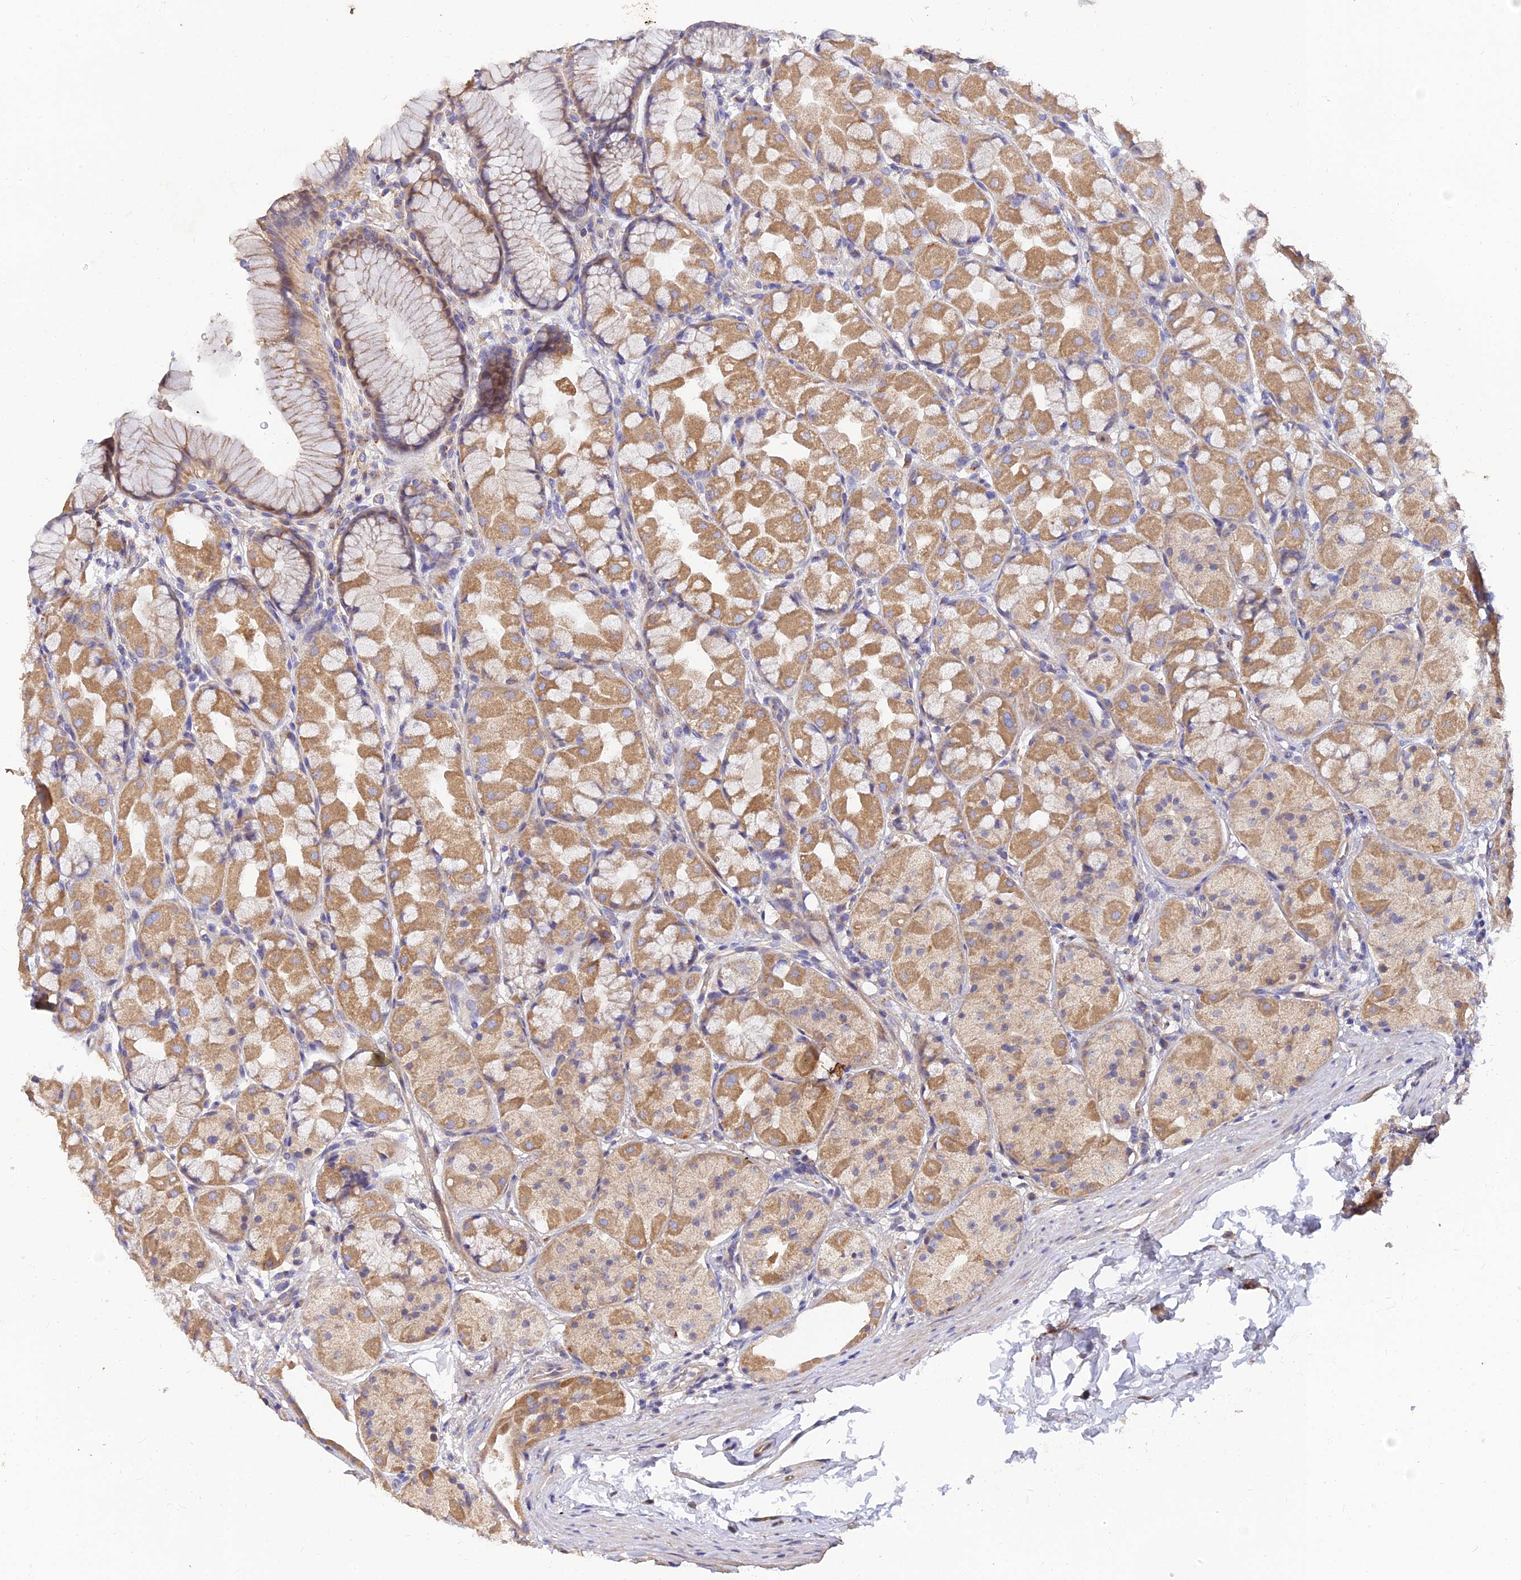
{"staining": {"intensity": "moderate", "quantity": ">75%", "location": "cytoplasmic/membranous"}, "tissue": "stomach", "cell_type": "Glandular cells", "image_type": "normal", "snomed": [{"axis": "morphology", "description": "Normal tissue, NOS"}, {"axis": "topography", "description": "Stomach"}], "caption": "Immunohistochemistry of unremarkable stomach demonstrates medium levels of moderate cytoplasmic/membranous staining in about >75% of glandular cells.", "gene": "ARL8A", "patient": {"sex": "male", "age": 57}}